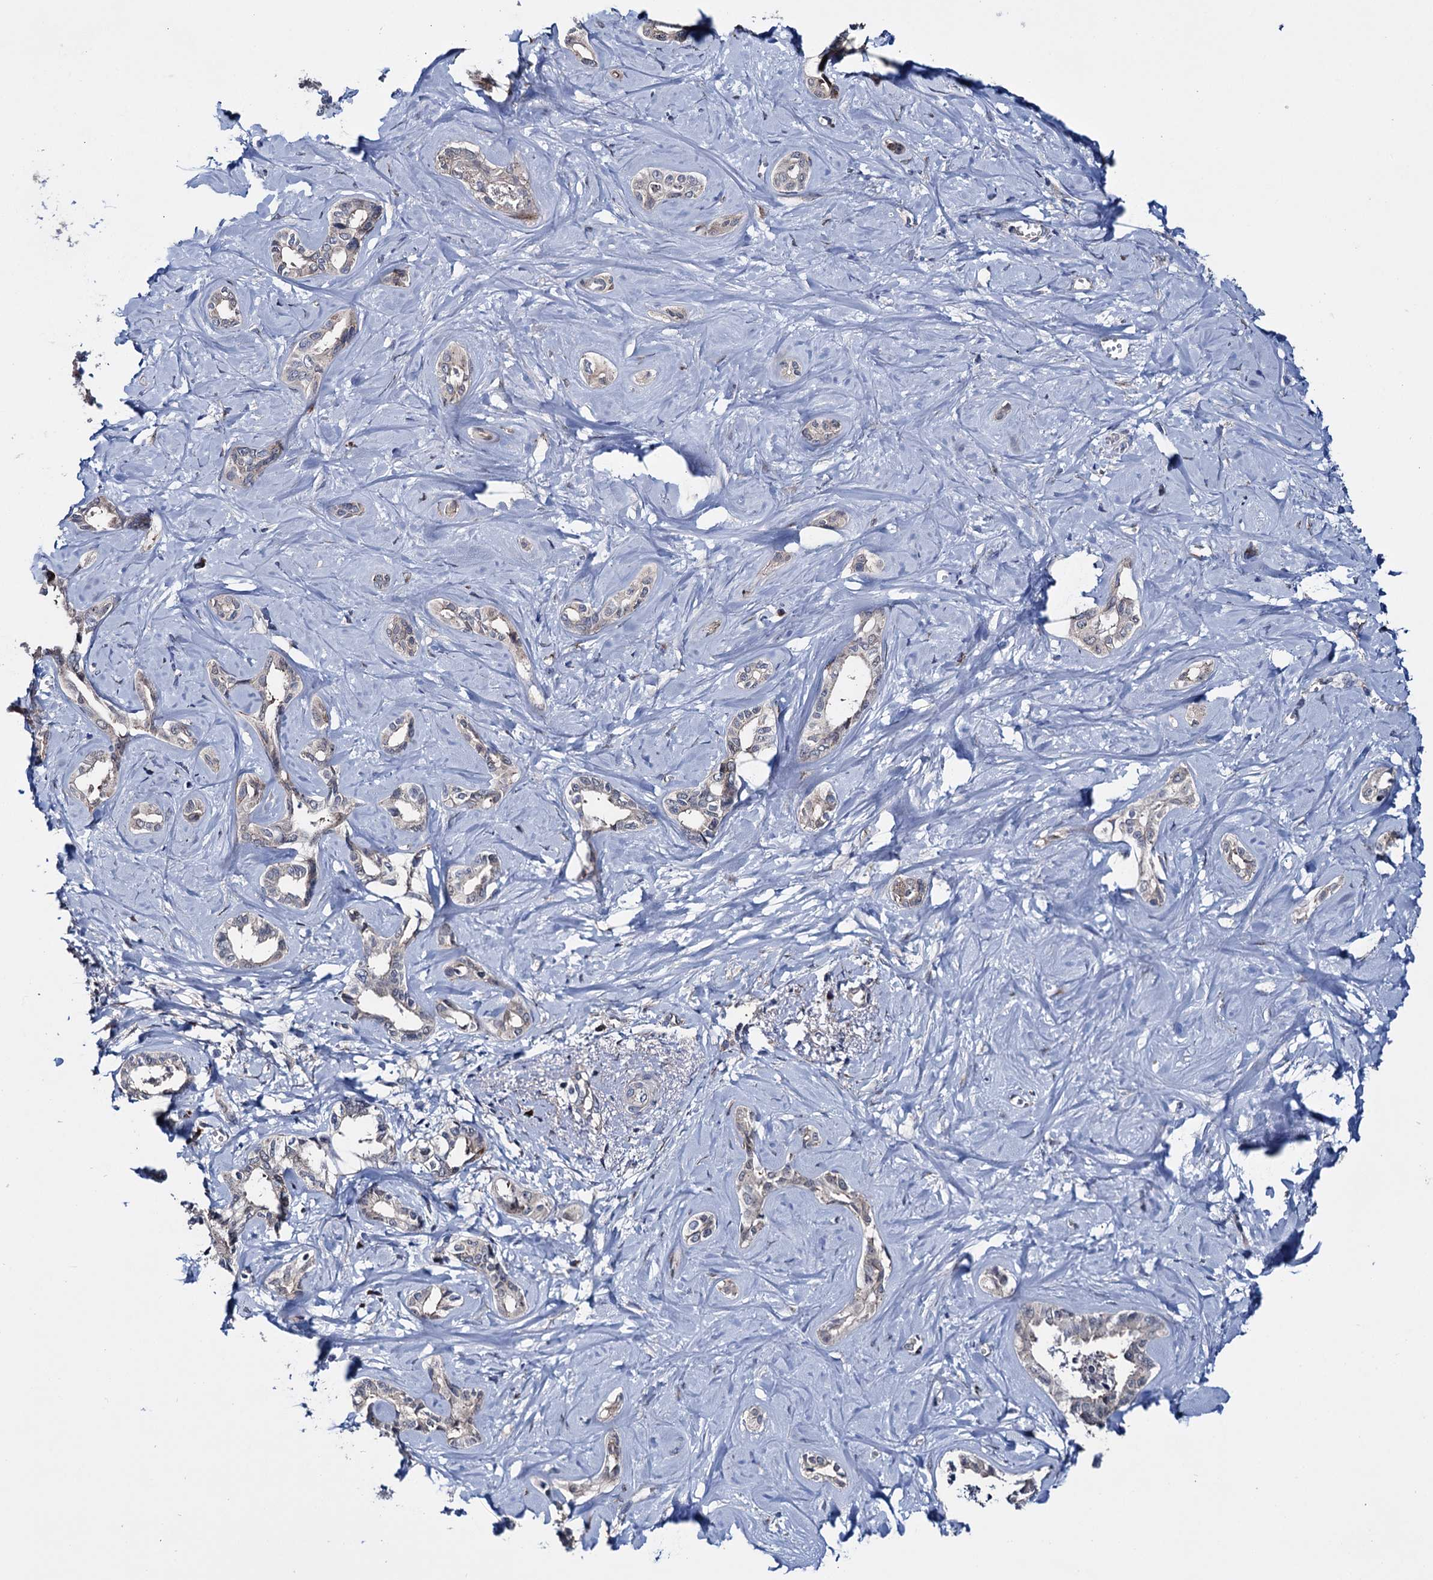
{"staining": {"intensity": "negative", "quantity": "none", "location": "none"}, "tissue": "liver cancer", "cell_type": "Tumor cells", "image_type": "cancer", "snomed": [{"axis": "morphology", "description": "Cholangiocarcinoma"}, {"axis": "topography", "description": "Liver"}], "caption": "This is a photomicrograph of immunohistochemistry (IHC) staining of liver cancer, which shows no positivity in tumor cells. (DAB (3,3'-diaminobenzidine) IHC visualized using brightfield microscopy, high magnification).", "gene": "EYA4", "patient": {"sex": "female", "age": 77}}